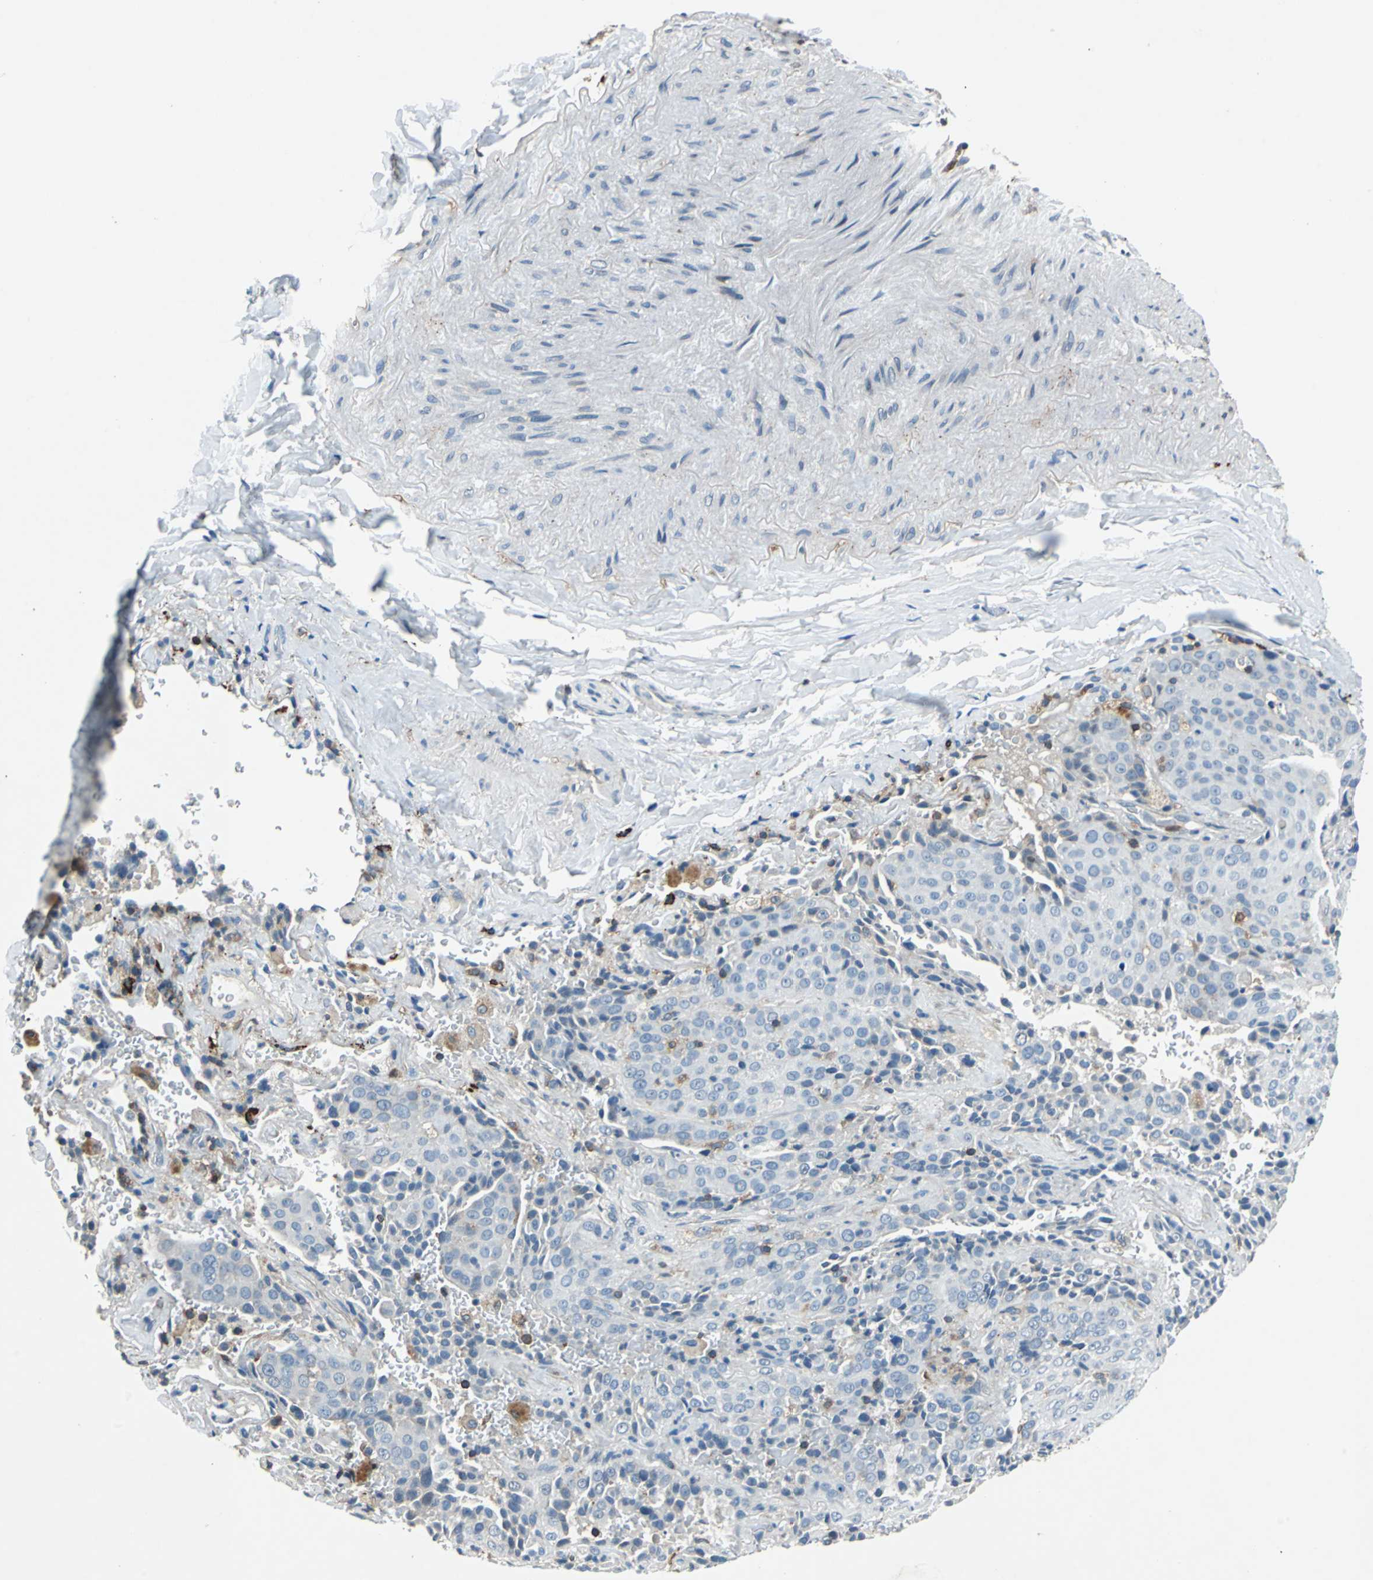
{"staining": {"intensity": "negative", "quantity": "none", "location": "none"}, "tissue": "lung cancer", "cell_type": "Tumor cells", "image_type": "cancer", "snomed": [{"axis": "morphology", "description": "Squamous cell carcinoma, NOS"}, {"axis": "topography", "description": "Lung"}], "caption": "Squamous cell carcinoma (lung) was stained to show a protein in brown. There is no significant positivity in tumor cells.", "gene": "SLC19A2", "patient": {"sex": "male", "age": 54}}